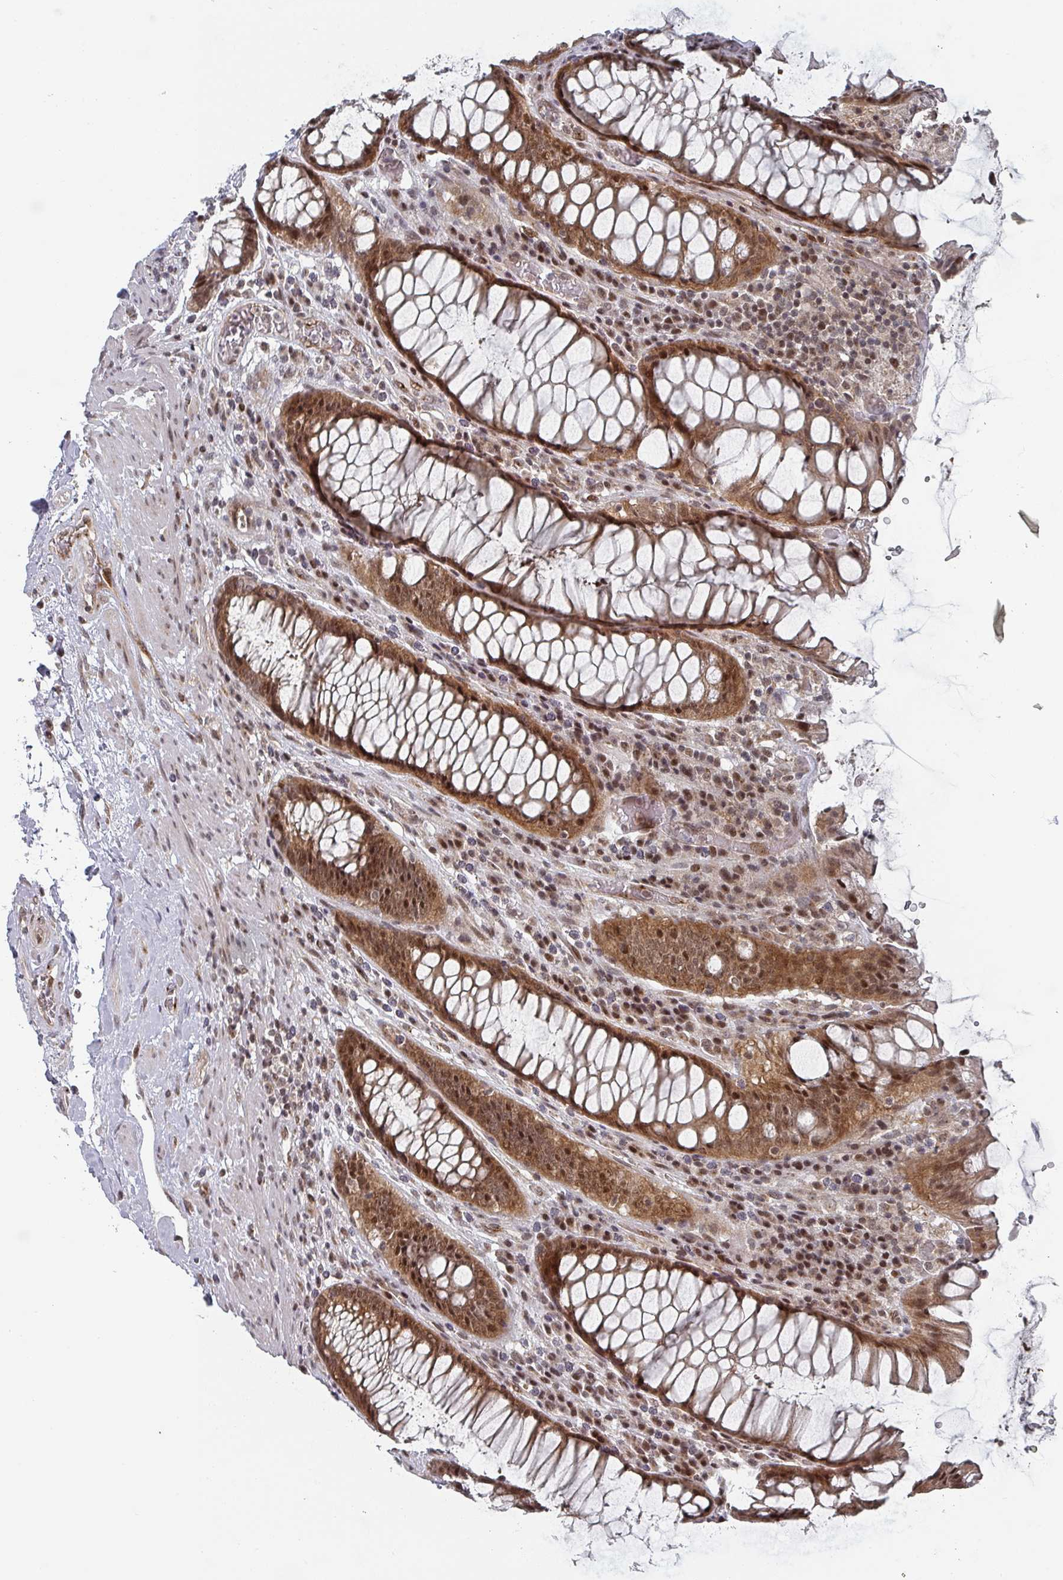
{"staining": {"intensity": "strong", "quantity": ">75%", "location": "cytoplasmic/membranous"}, "tissue": "rectum", "cell_type": "Glandular cells", "image_type": "normal", "snomed": [{"axis": "morphology", "description": "Normal tissue, NOS"}, {"axis": "topography", "description": "Rectum"}], "caption": "DAB immunohistochemical staining of benign rectum demonstrates strong cytoplasmic/membranous protein staining in about >75% of glandular cells.", "gene": "KIF1C", "patient": {"sex": "male", "age": 64}}